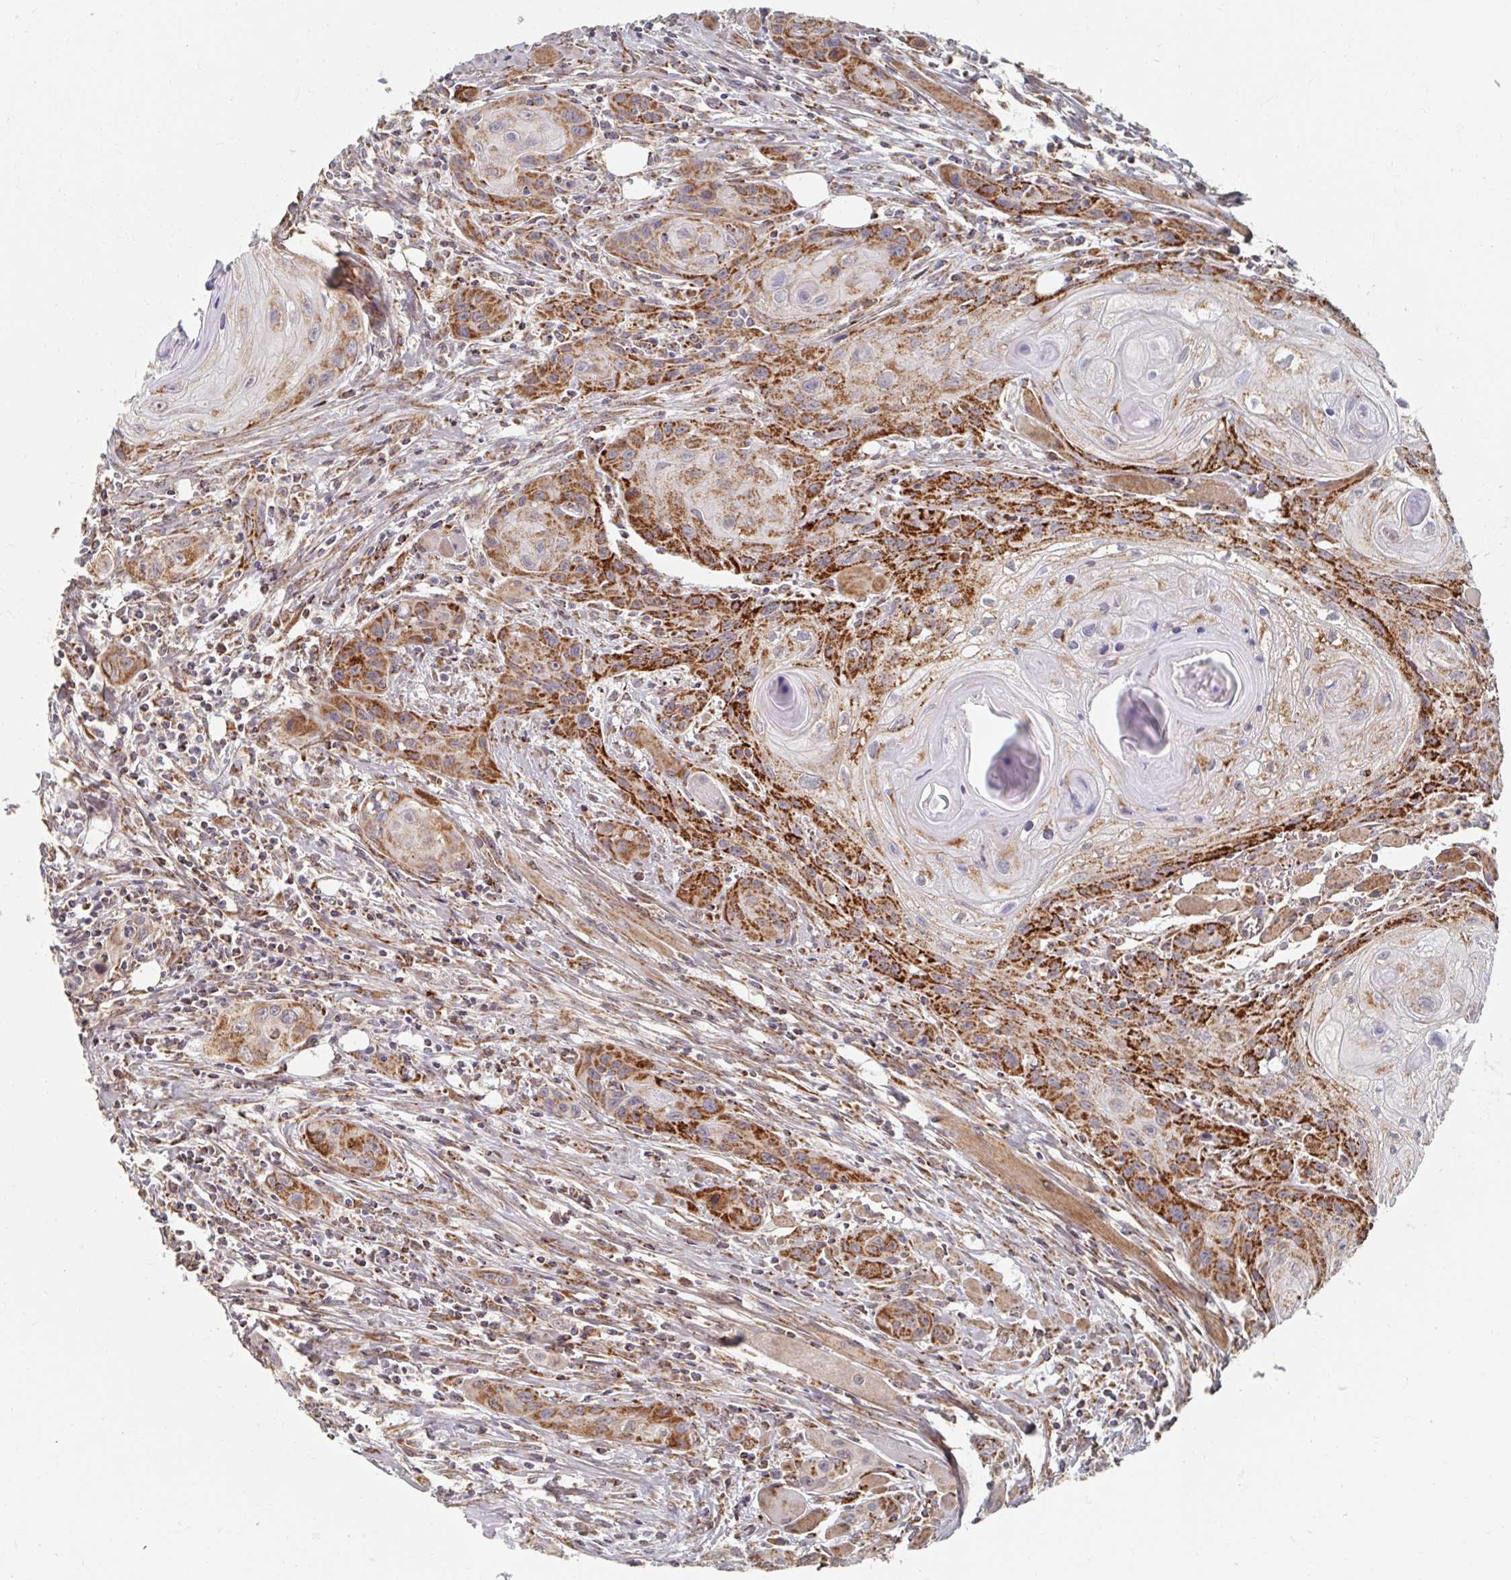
{"staining": {"intensity": "strong", "quantity": "25%-75%", "location": "cytoplasmic/membranous"}, "tissue": "head and neck cancer", "cell_type": "Tumor cells", "image_type": "cancer", "snomed": [{"axis": "morphology", "description": "Squamous cell carcinoma, NOS"}, {"axis": "topography", "description": "Oral tissue"}, {"axis": "topography", "description": "Head-Neck"}], "caption": "High-magnification brightfield microscopy of head and neck cancer stained with DAB (3,3'-diaminobenzidine) (brown) and counterstained with hematoxylin (blue). tumor cells exhibit strong cytoplasmic/membranous staining is appreciated in approximately25%-75% of cells.", "gene": "MAVS", "patient": {"sex": "male", "age": 58}}